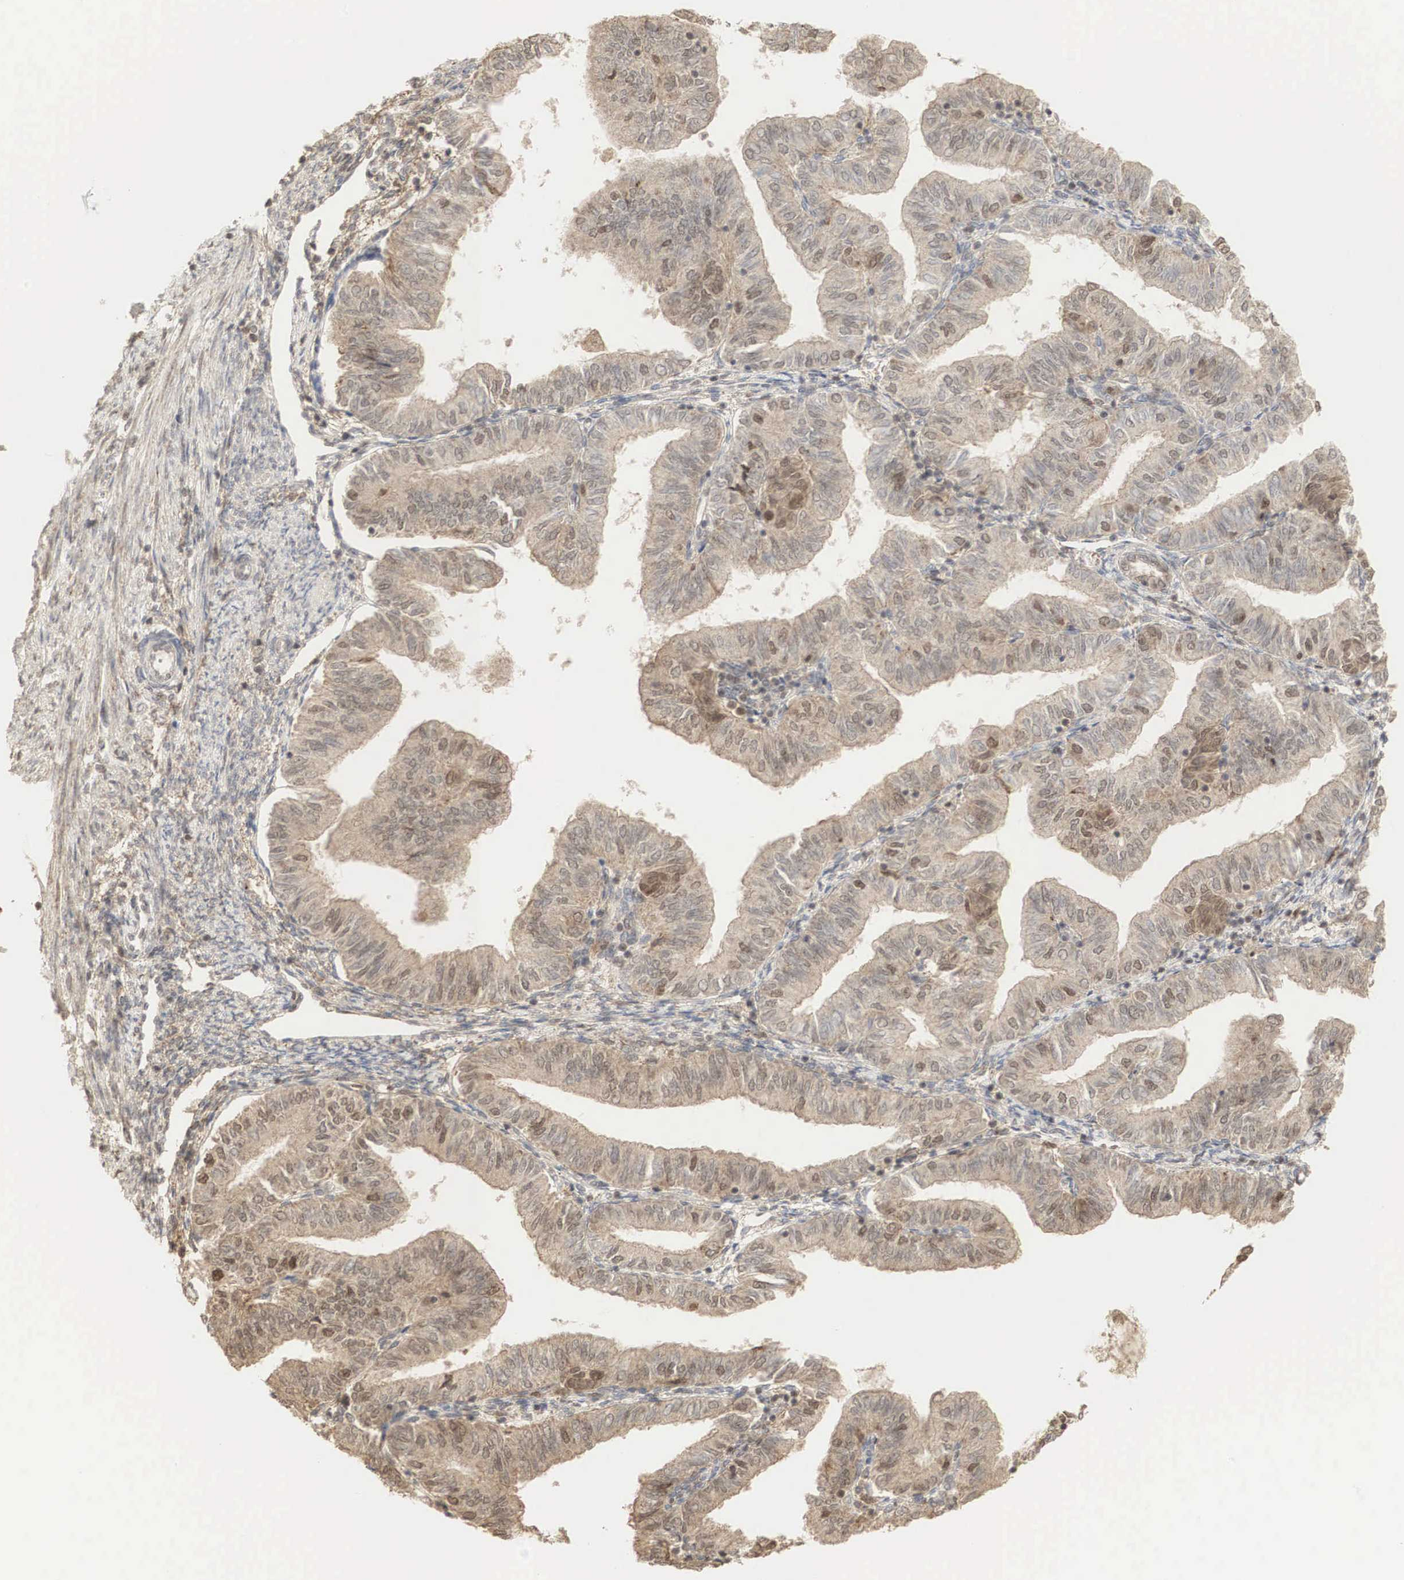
{"staining": {"intensity": "moderate", "quantity": ">75%", "location": "cytoplasmic/membranous"}, "tissue": "endometrial cancer", "cell_type": "Tumor cells", "image_type": "cancer", "snomed": [{"axis": "morphology", "description": "Adenocarcinoma, NOS"}, {"axis": "topography", "description": "Endometrium"}], "caption": "Endometrial cancer (adenocarcinoma) stained with IHC reveals moderate cytoplasmic/membranous positivity in approximately >75% of tumor cells.", "gene": "RNF113A", "patient": {"sex": "female", "age": 51}}